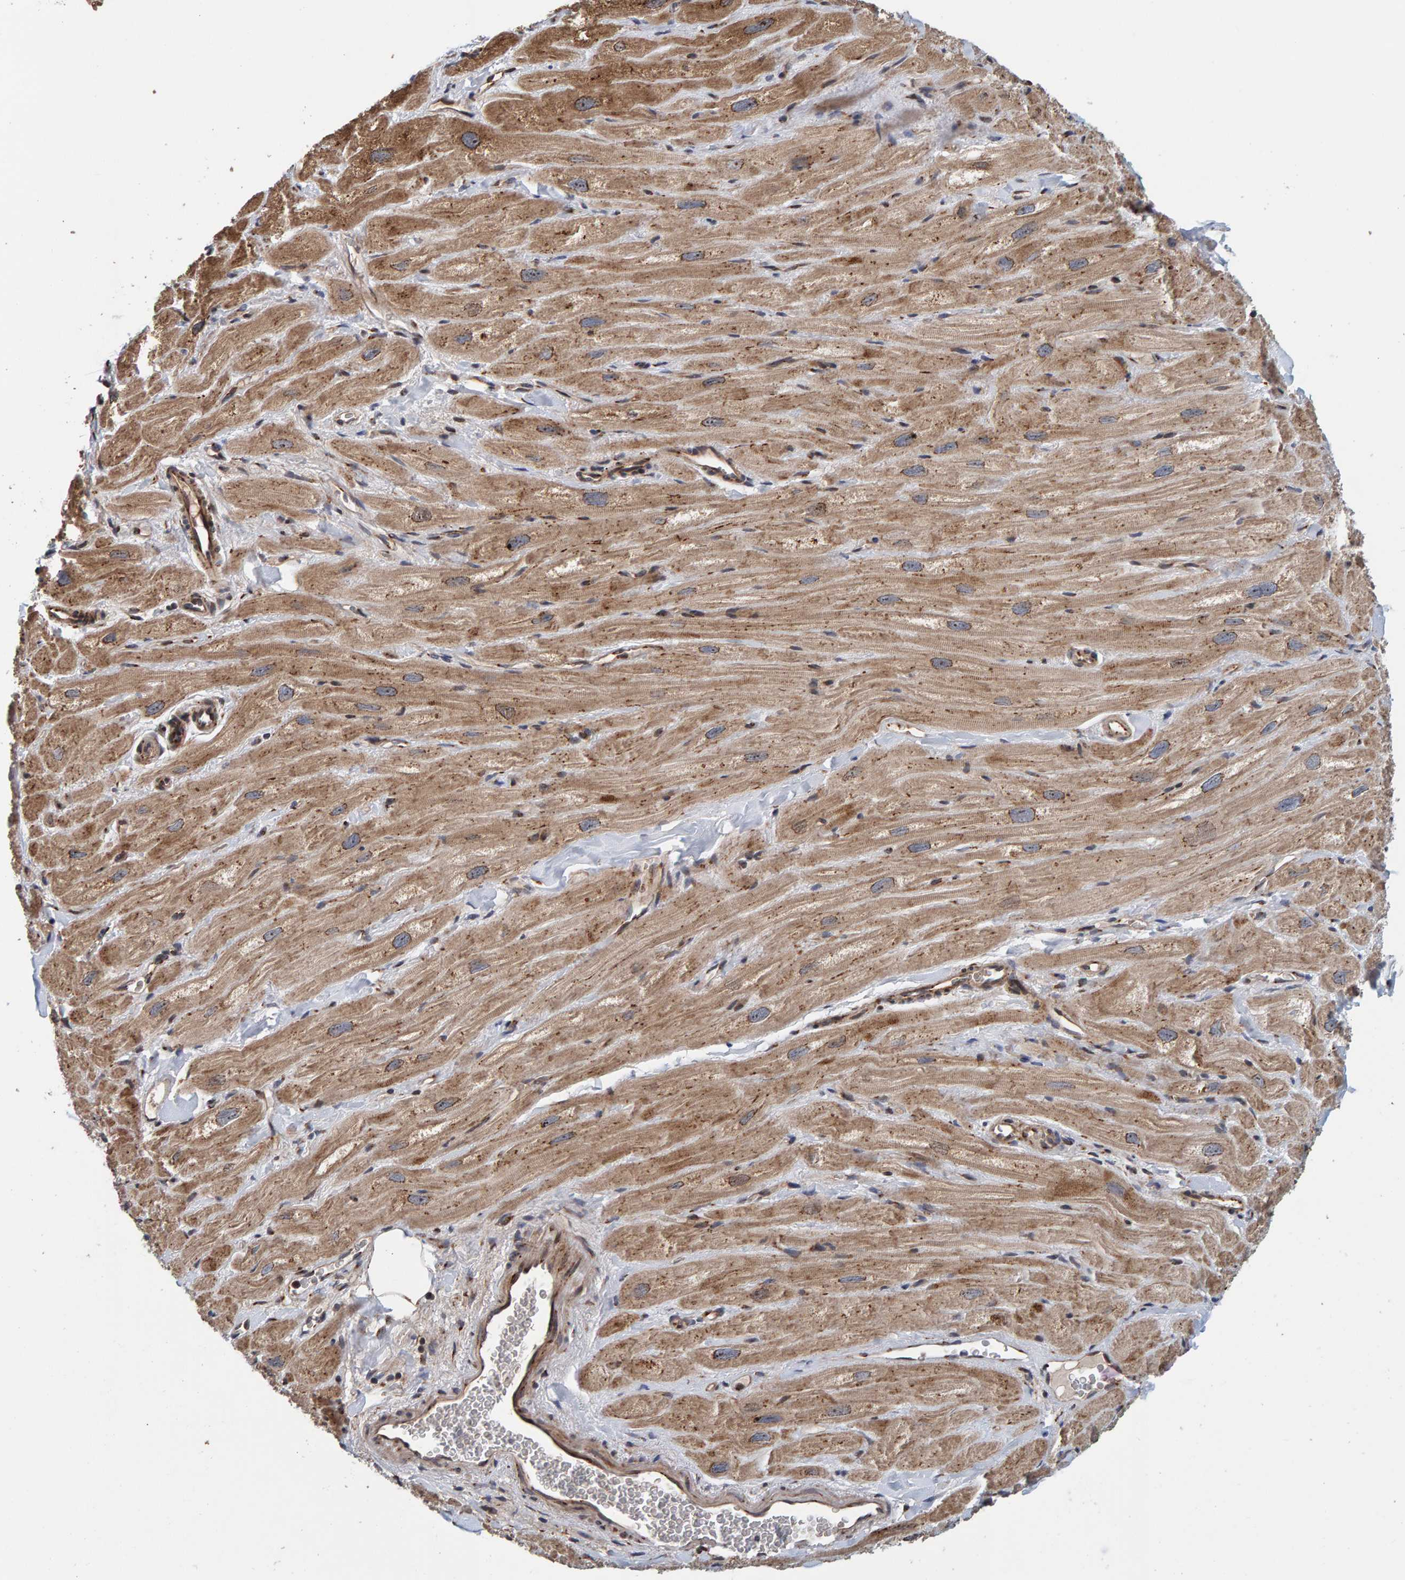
{"staining": {"intensity": "moderate", "quantity": ">75%", "location": "cytoplasmic/membranous"}, "tissue": "heart muscle", "cell_type": "Cardiomyocytes", "image_type": "normal", "snomed": [{"axis": "morphology", "description": "Normal tissue, NOS"}, {"axis": "topography", "description": "Heart"}], "caption": "Immunohistochemistry (DAB) staining of unremarkable heart muscle demonstrates moderate cytoplasmic/membranous protein expression in approximately >75% of cardiomyocytes.", "gene": "CCDC25", "patient": {"sex": "male", "age": 49}}